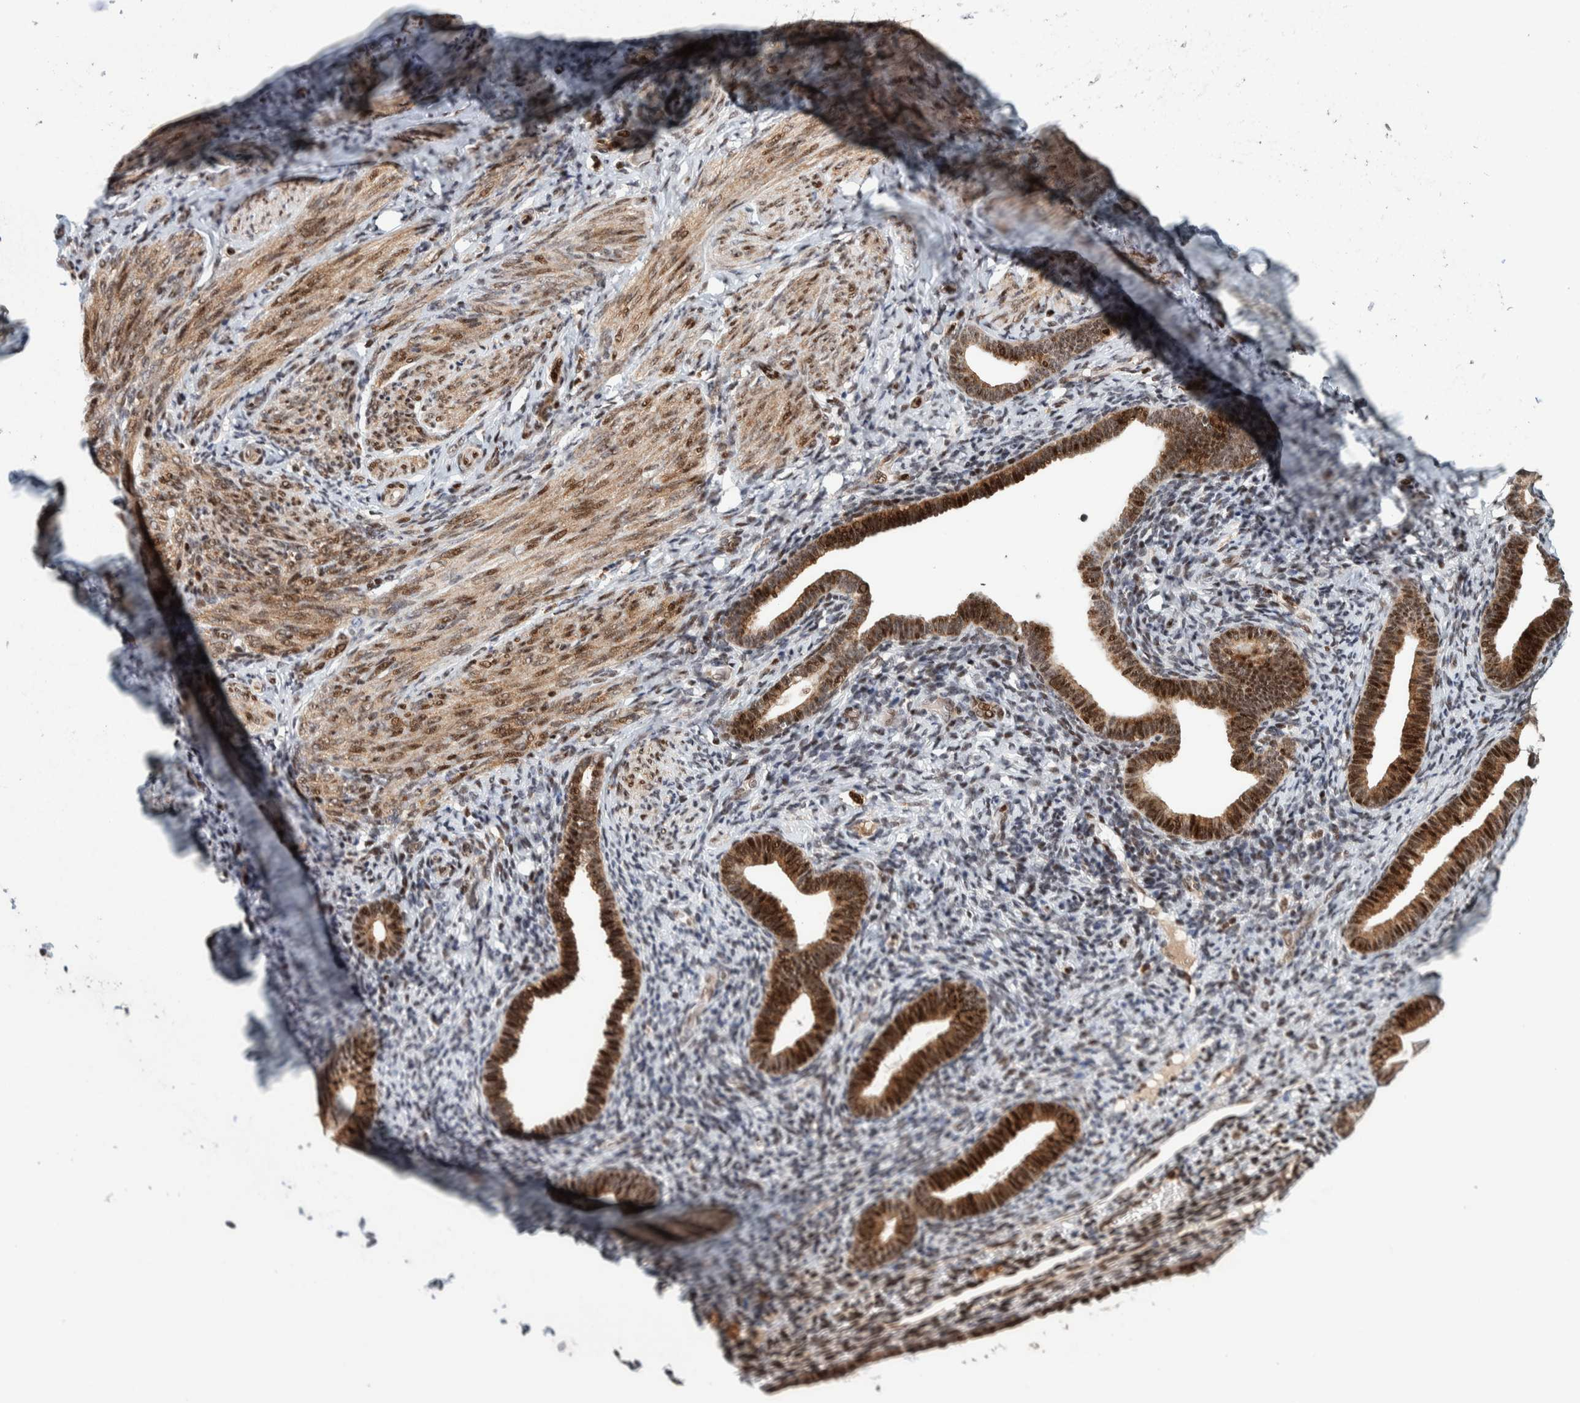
{"staining": {"intensity": "weak", "quantity": "25%-75%", "location": "nuclear"}, "tissue": "endometrium", "cell_type": "Cells in endometrial stroma", "image_type": "normal", "snomed": [{"axis": "morphology", "description": "Normal tissue, NOS"}, {"axis": "topography", "description": "Endometrium"}], "caption": "Protein staining of normal endometrium exhibits weak nuclear positivity in approximately 25%-75% of cells in endometrial stroma. (DAB = brown stain, brightfield microscopy at high magnification).", "gene": "CHD4", "patient": {"sex": "female", "age": 51}}